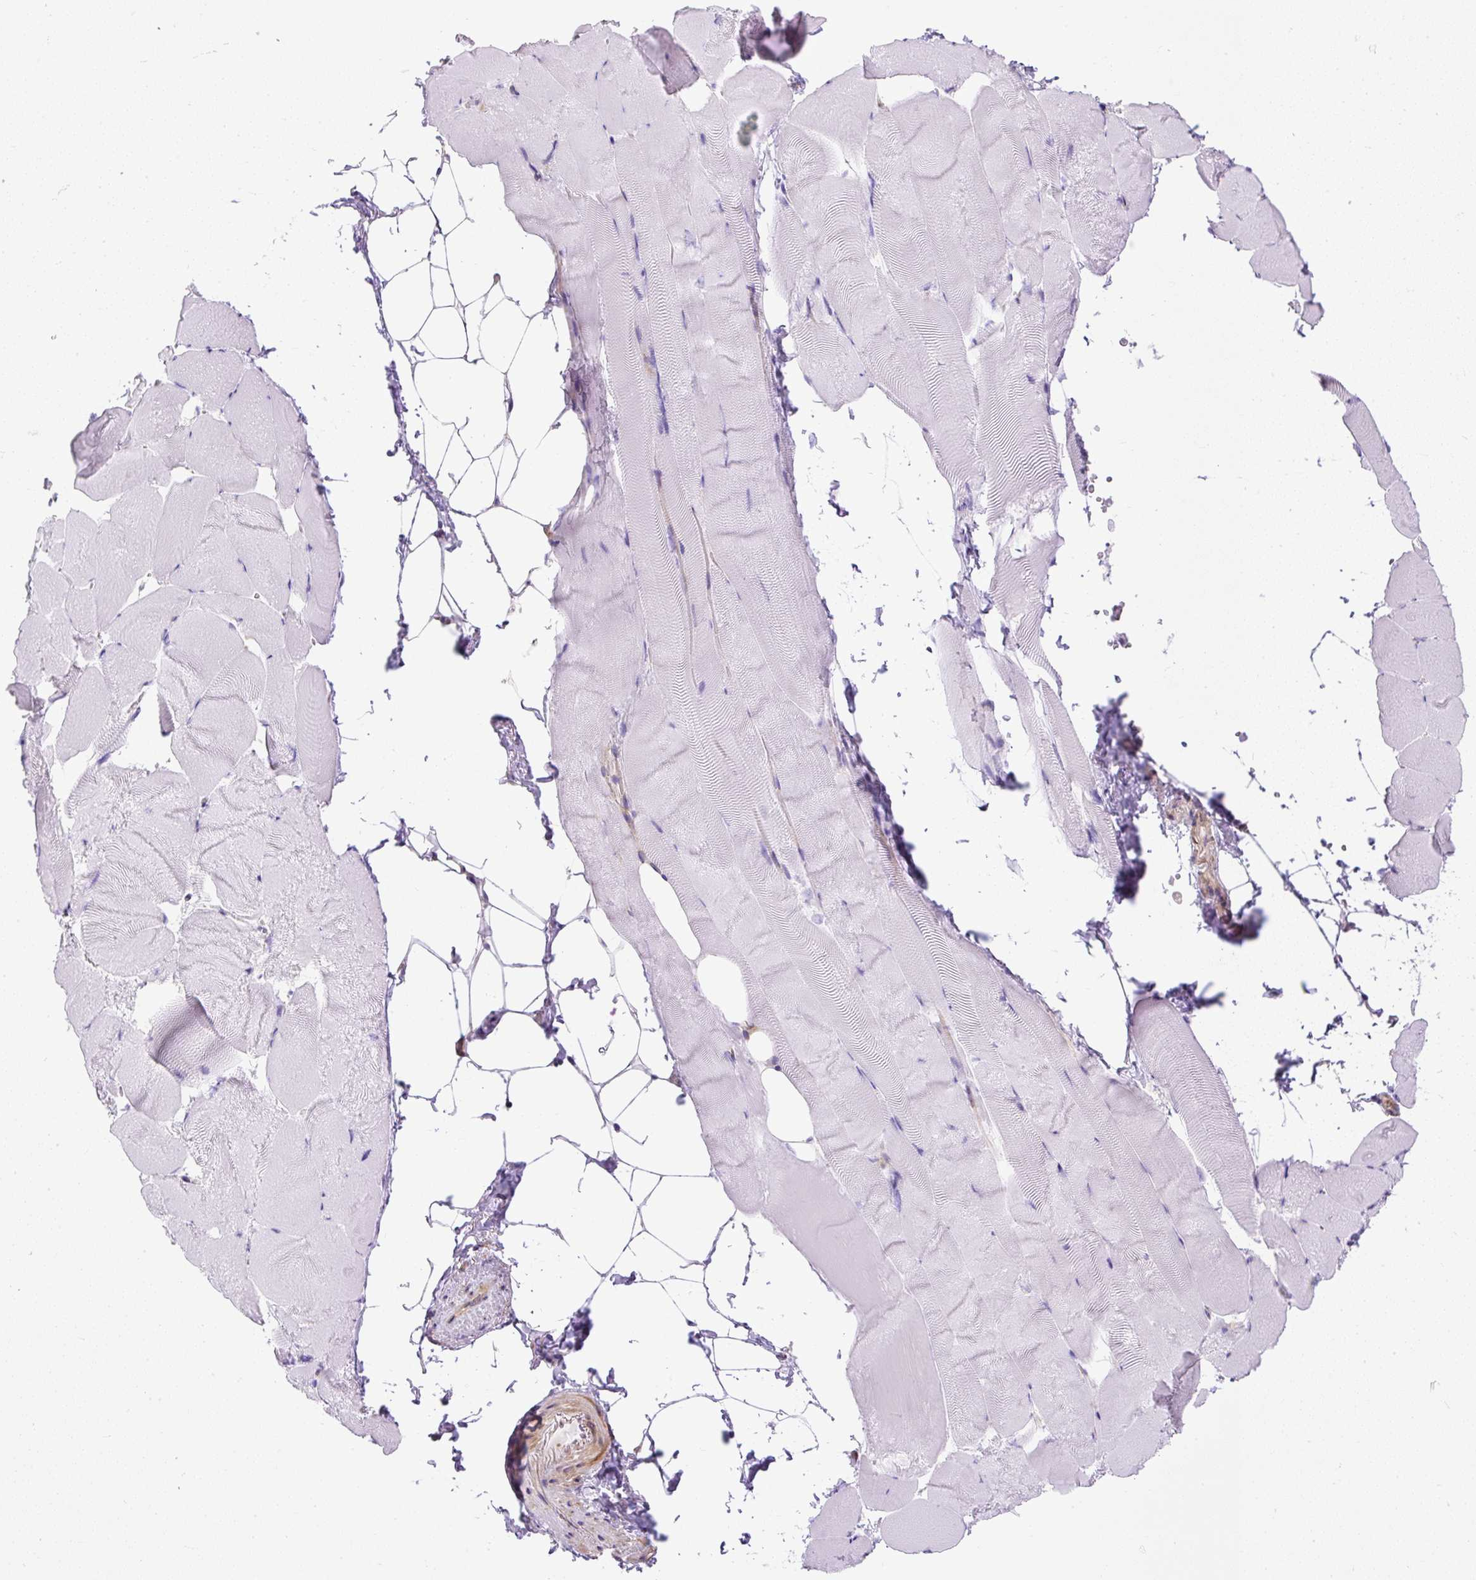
{"staining": {"intensity": "negative", "quantity": "none", "location": "none"}, "tissue": "skeletal muscle", "cell_type": "Myocytes", "image_type": "normal", "snomed": [{"axis": "morphology", "description": "Normal tissue, NOS"}, {"axis": "topography", "description": "Skeletal muscle"}], "caption": "Immunohistochemical staining of normal human skeletal muscle reveals no significant staining in myocytes. (DAB (3,3'-diaminobenzidine) immunohistochemistry with hematoxylin counter stain).", "gene": "MAP1S", "patient": {"sex": "female", "age": 64}}